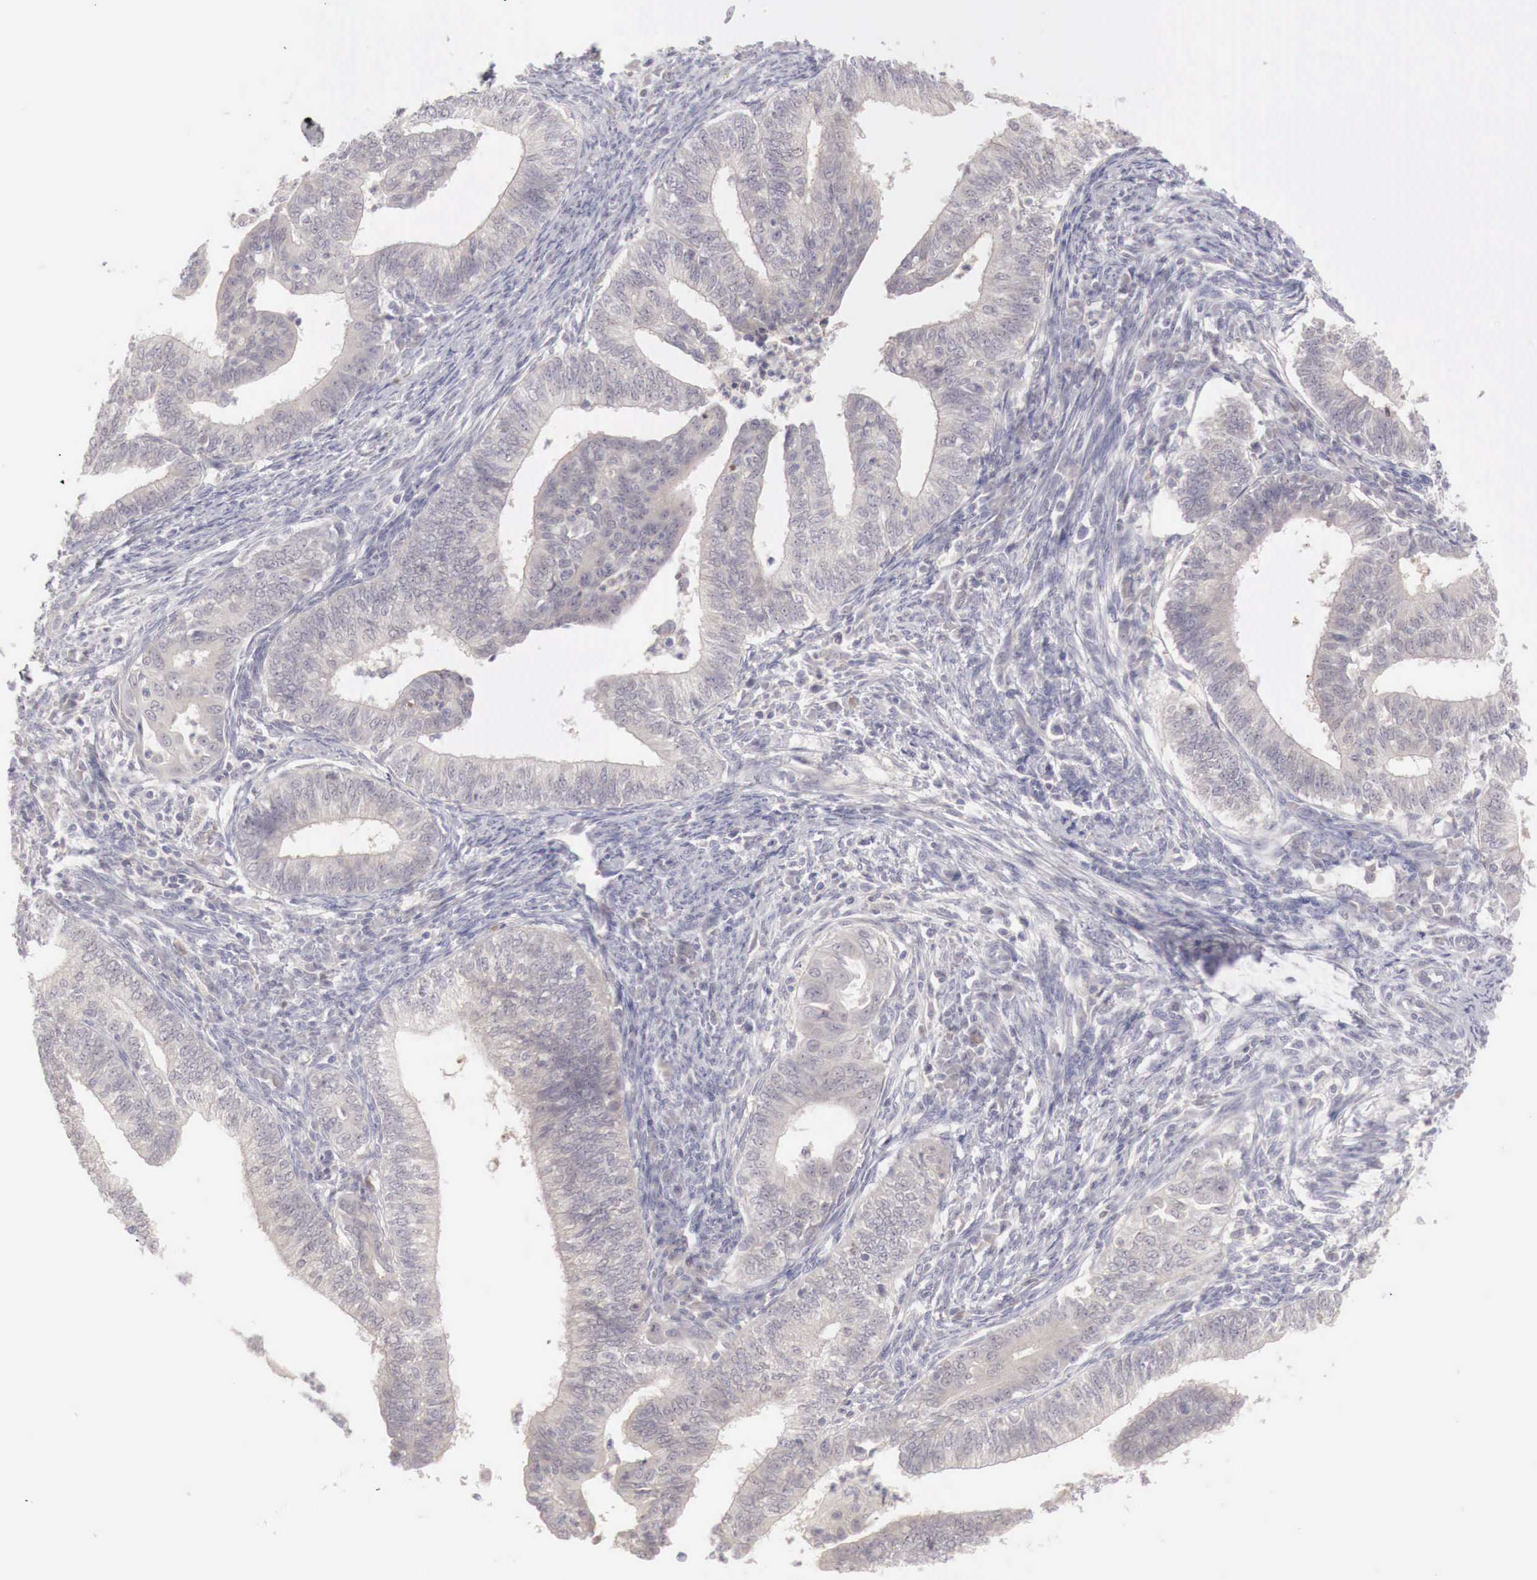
{"staining": {"intensity": "negative", "quantity": "none", "location": "none"}, "tissue": "endometrial cancer", "cell_type": "Tumor cells", "image_type": "cancer", "snomed": [{"axis": "morphology", "description": "Adenocarcinoma, NOS"}, {"axis": "topography", "description": "Endometrium"}], "caption": "Immunohistochemistry (IHC) of endometrial cancer (adenocarcinoma) shows no expression in tumor cells.", "gene": "GATA1", "patient": {"sex": "female", "age": 66}}